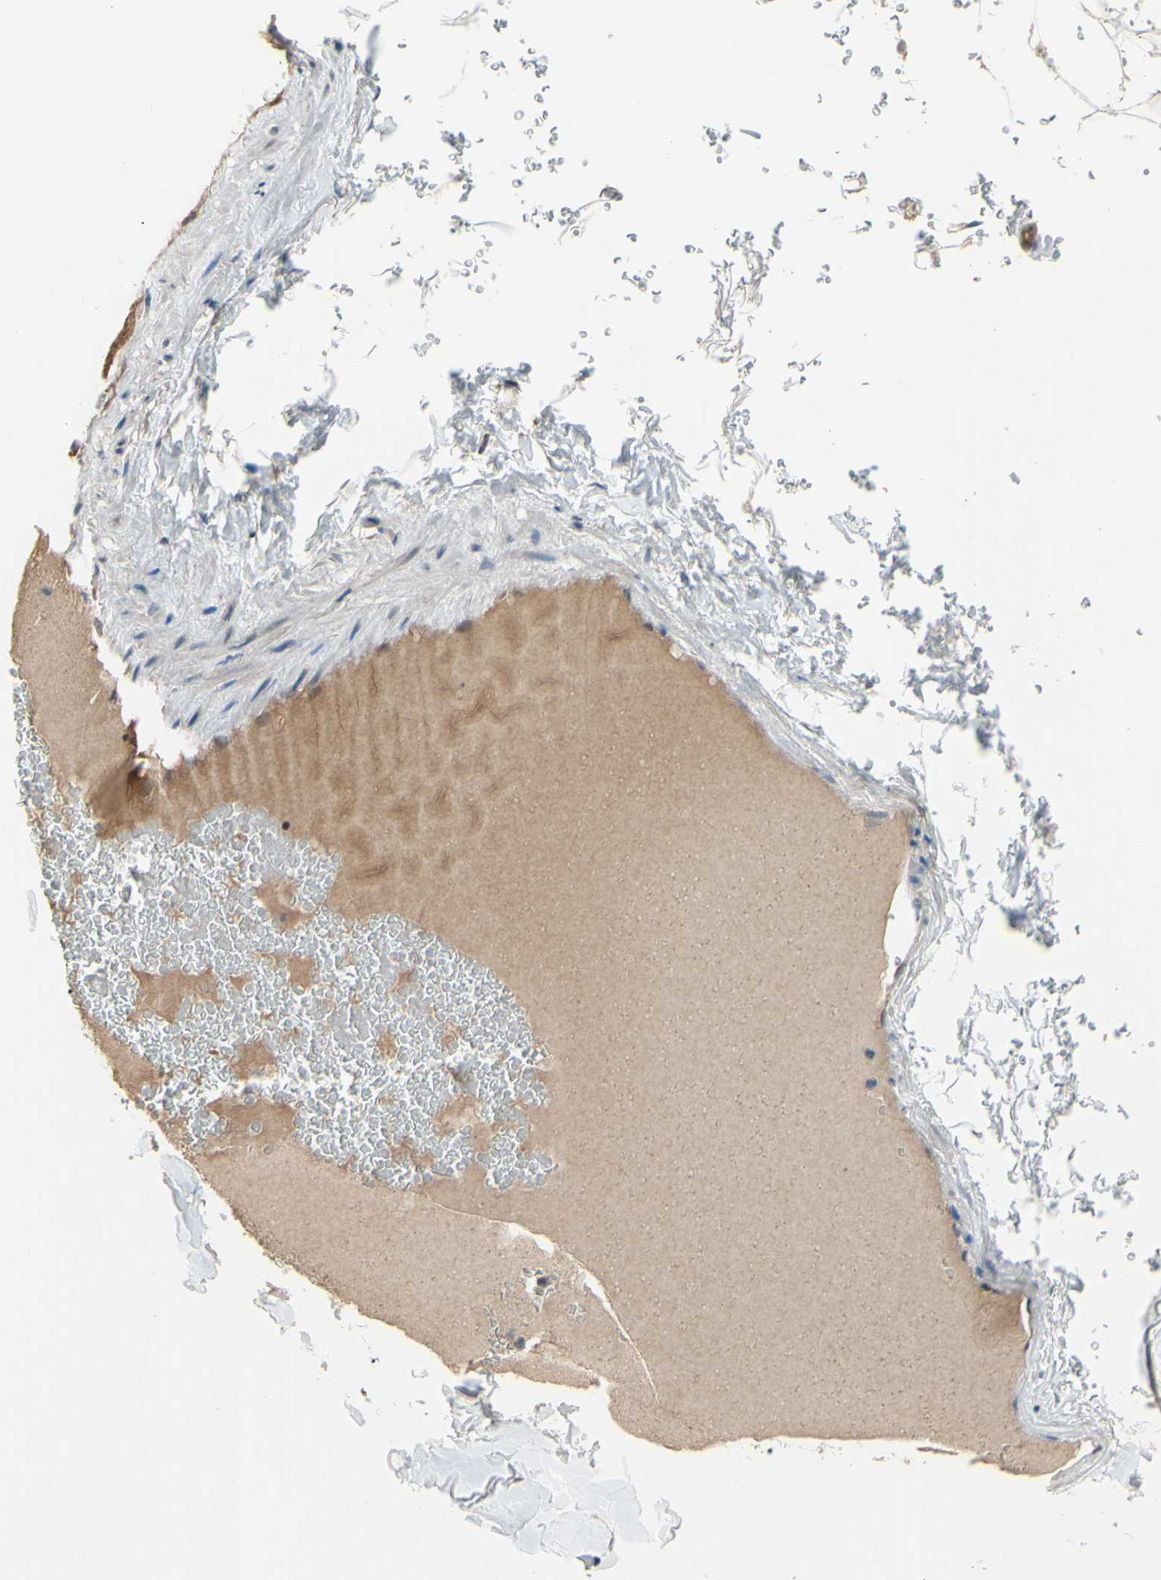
{"staining": {"intensity": "negative", "quantity": "none", "location": "none"}, "tissue": "adipose tissue", "cell_type": "Adipocytes", "image_type": "normal", "snomed": [{"axis": "morphology", "description": "Normal tissue, NOS"}, {"axis": "topography", "description": "Peripheral nerve tissue"}], "caption": "IHC of benign adipose tissue exhibits no staining in adipocytes. (Brightfield microscopy of DAB (3,3'-diaminobenzidine) IHC at high magnification).", "gene": "SP4", "patient": {"sex": "male", "age": 70}}